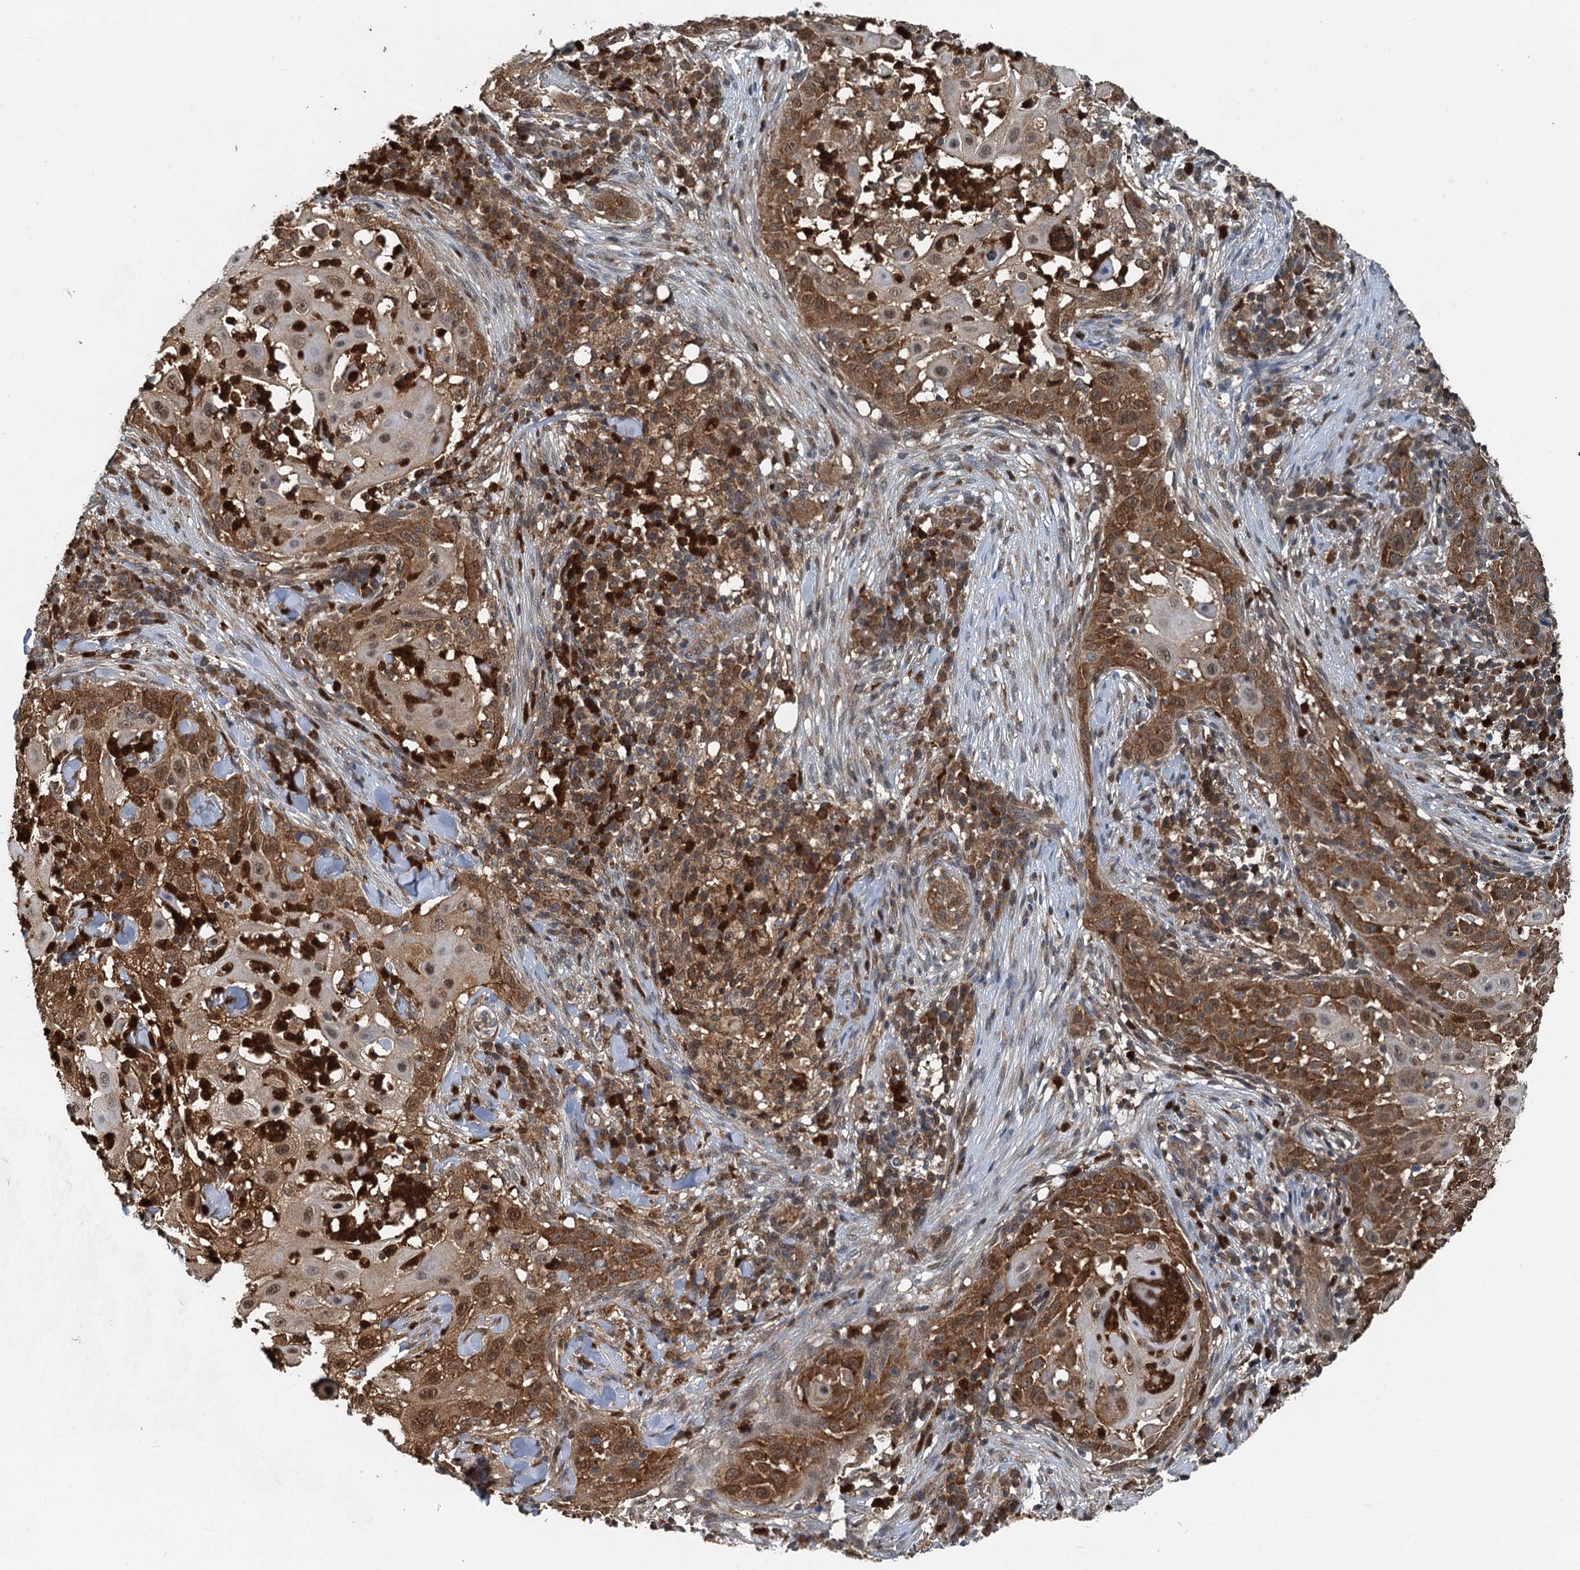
{"staining": {"intensity": "moderate", "quantity": "25%-75%", "location": "cytoplasmic/membranous,nuclear"}, "tissue": "skin cancer", "cell_type": "Tumor cells", "image_type": "cancer", "snomed": [{"axis": "morphology", "description": "Squamous cell carcinoma, NOS"}, {"axis": "topography", "description": "Skin"}], "caption": "An immunohistochemistry histopathology image of neoplastic tissue is shown. Protein staining in brown highlights moderate cytoplasmic/membranous and nuclear positivity in skin cancer (squamous cell carcinoma) within tumor cells. The staining is performed using DAB (3,3'-diaminobenzidine) brown chromogen to label protein expression. The nuclei are counter-stained blue using hematoxylin.", "gene": "GPI", "patient": {"sex": "female", "age": 44}}